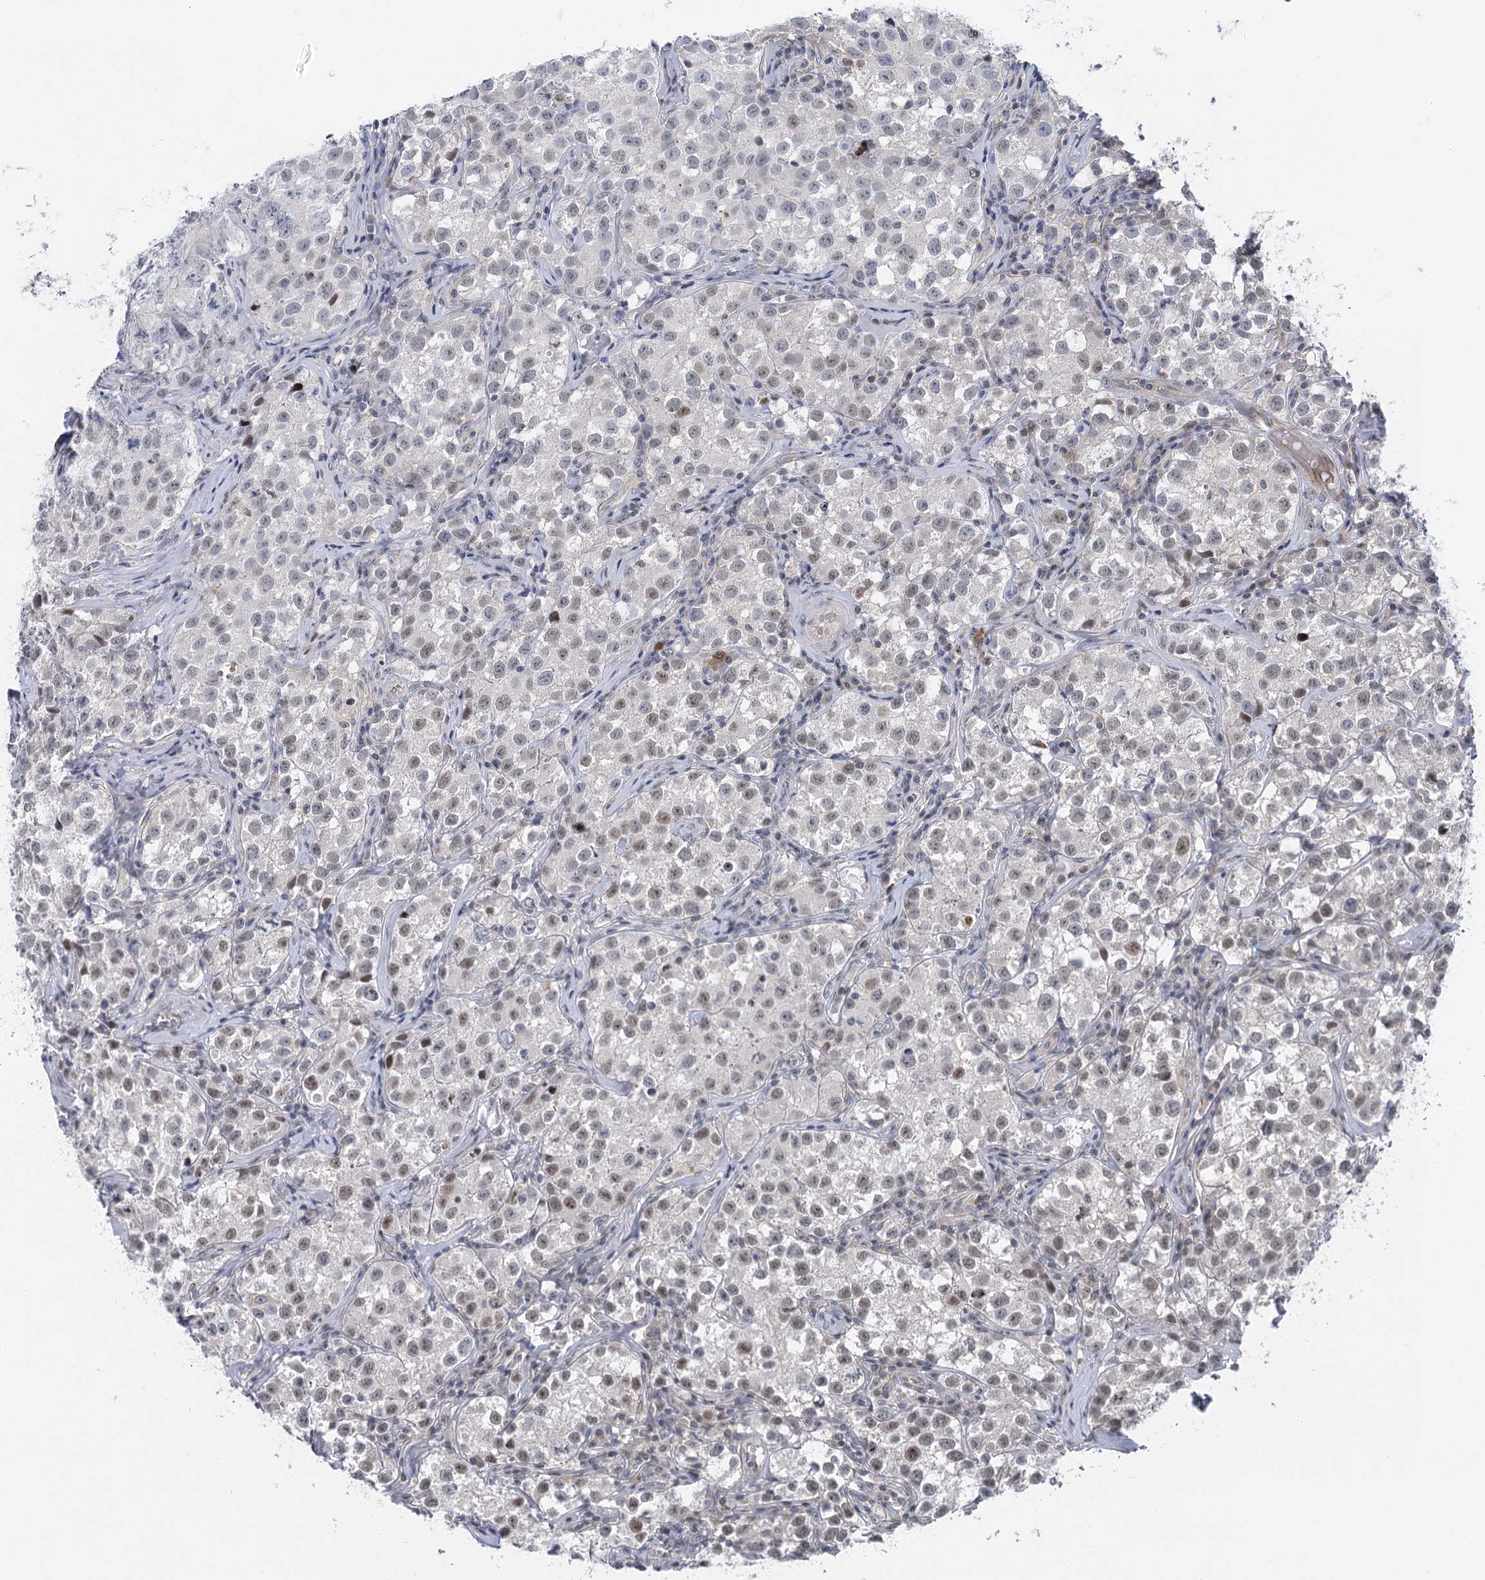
{"staining": {"intensity": "weak", "quantity": "<25%", "location": "nuclear"}, "tissue": "testis cancer", "cell_type": "Tumor cells", "image_type": "cancer", "snomed": [{"axis": "morphology", "description": "Seminoma, NOS"}, {"axis": "morphology", "description": "Carcinoma, Embryonal, NOS"}, {"axis": "topography", "description": "Testis"}], "caption": "Embryonal carcinoma (testis) stained for a protein using immunohistochemistry displays no positivity tumor cells.", "gene": "IL11RA", "patient": {"sex": "male", "age": 43}}